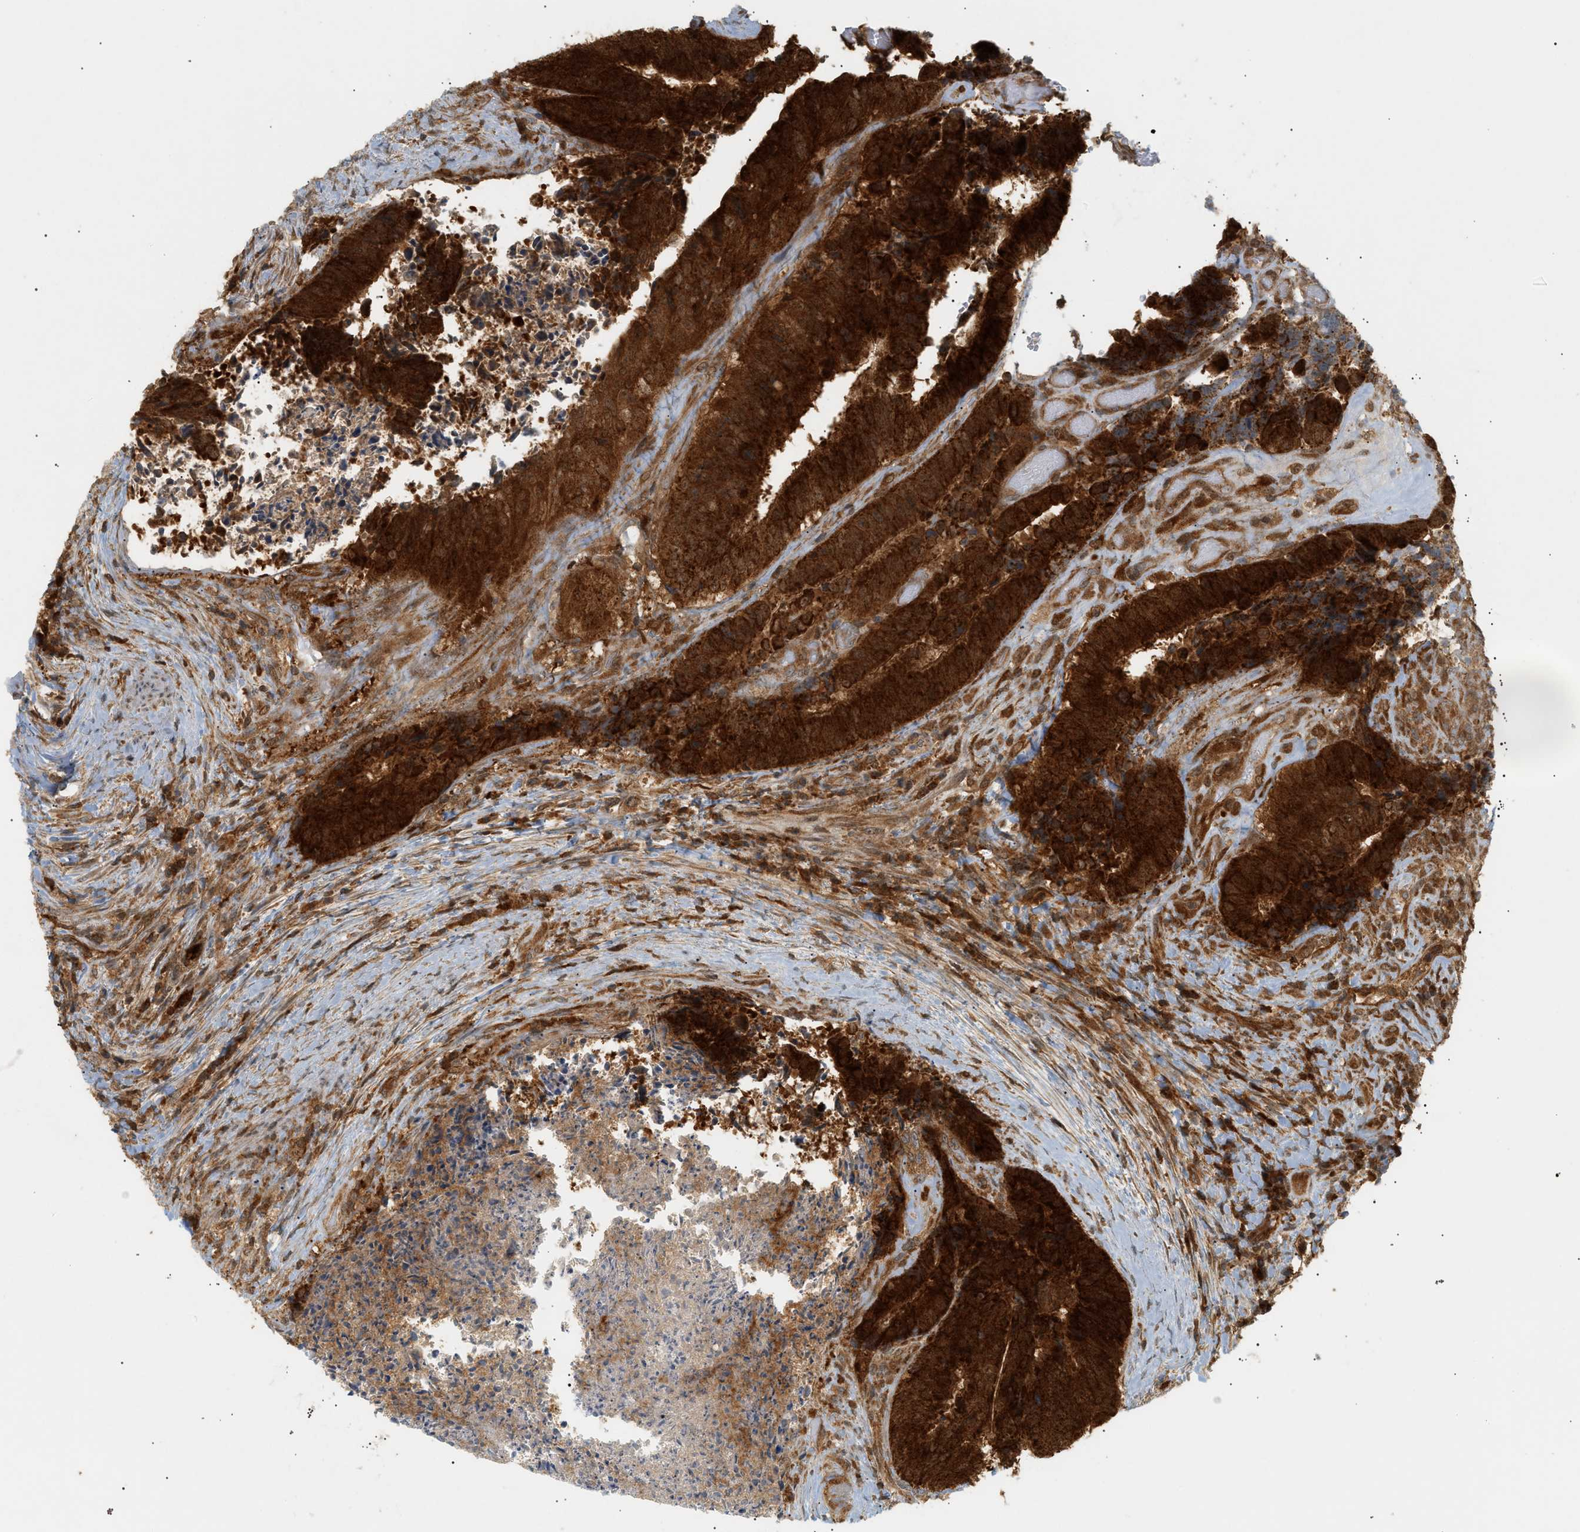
{"staining": {"intensity": "strong", "quantity": ">75%", "location": "cytoplasmic/membranous"}, "tissue": "colorectal cancer", "cell_type": "Tumor cells", "image_type": "cancer", "snomed": [{"axis": "morphology", "description": "Adenocarcinoma, NOS"}, {"axis": "topography", "description": "Rectum"}], "caption": "Colorectal adenocarcinoma was stained to show a protein in brown. There is high levels of strong cytoplasmic/membranous expression in about >75% of tumor cells.", "gene": "SHC1", "patient": {"sex": "male", "age": 72}}